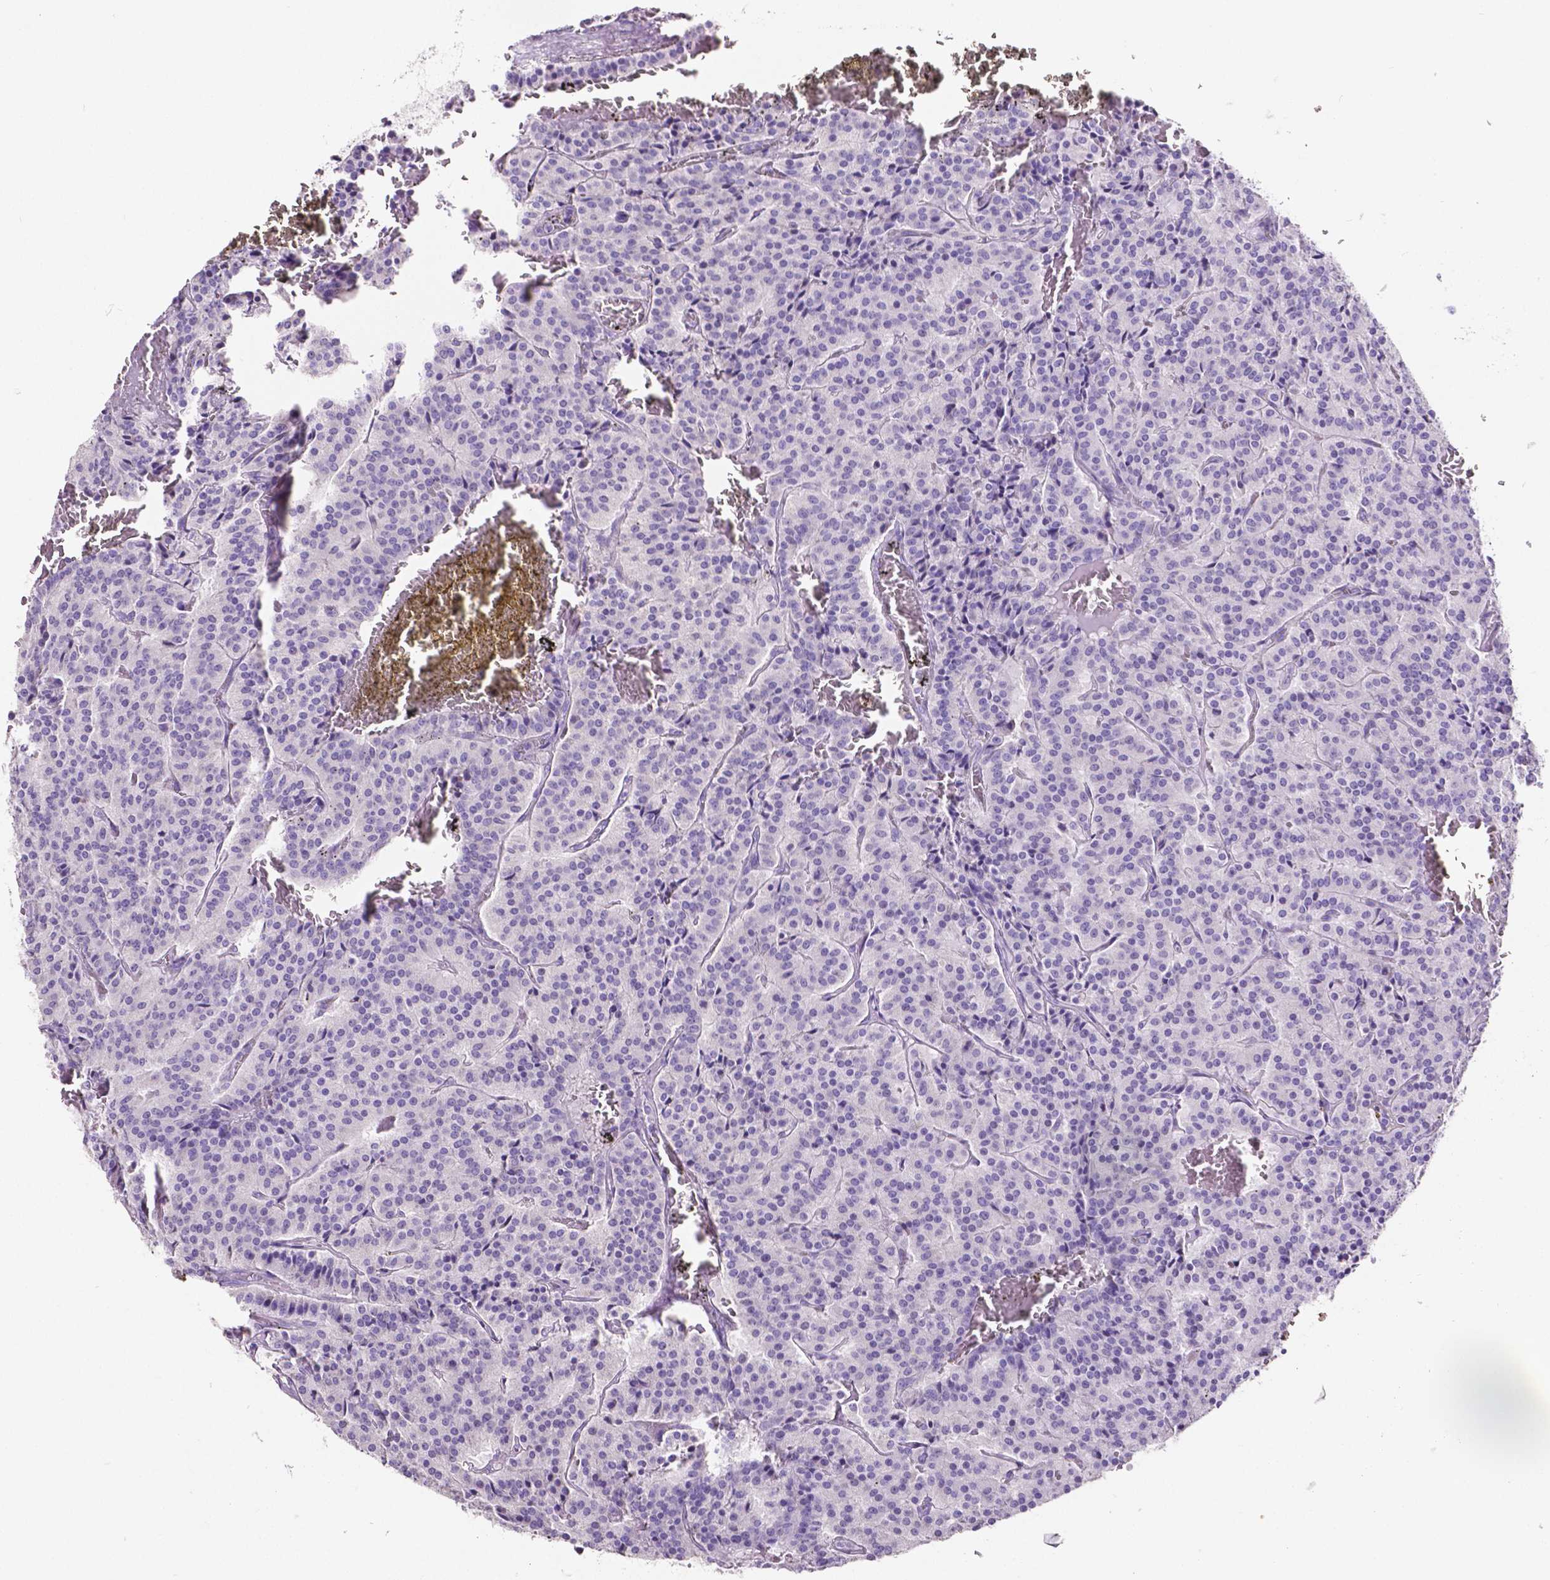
{"staining": {"intensity": "negative", "quantity": "none", "location": "none"}, "tissue": "carcinoid", "cell_type": "Tumor cells", "image_type": "cancer", "snomed": [{"axis": "morphology", "description": "Carcinoid, malignant, NOS"}, {"axis": "topography", "description": "Lung"}], "caption": "High power microscopy photomicrograph of an immunohistochemistry (IHC) histopathology image of carcinoid, revealing no significant staining in tumor cells.", "gene": "SLC22A2", "patient": {"sex": "male", "age": 70}}